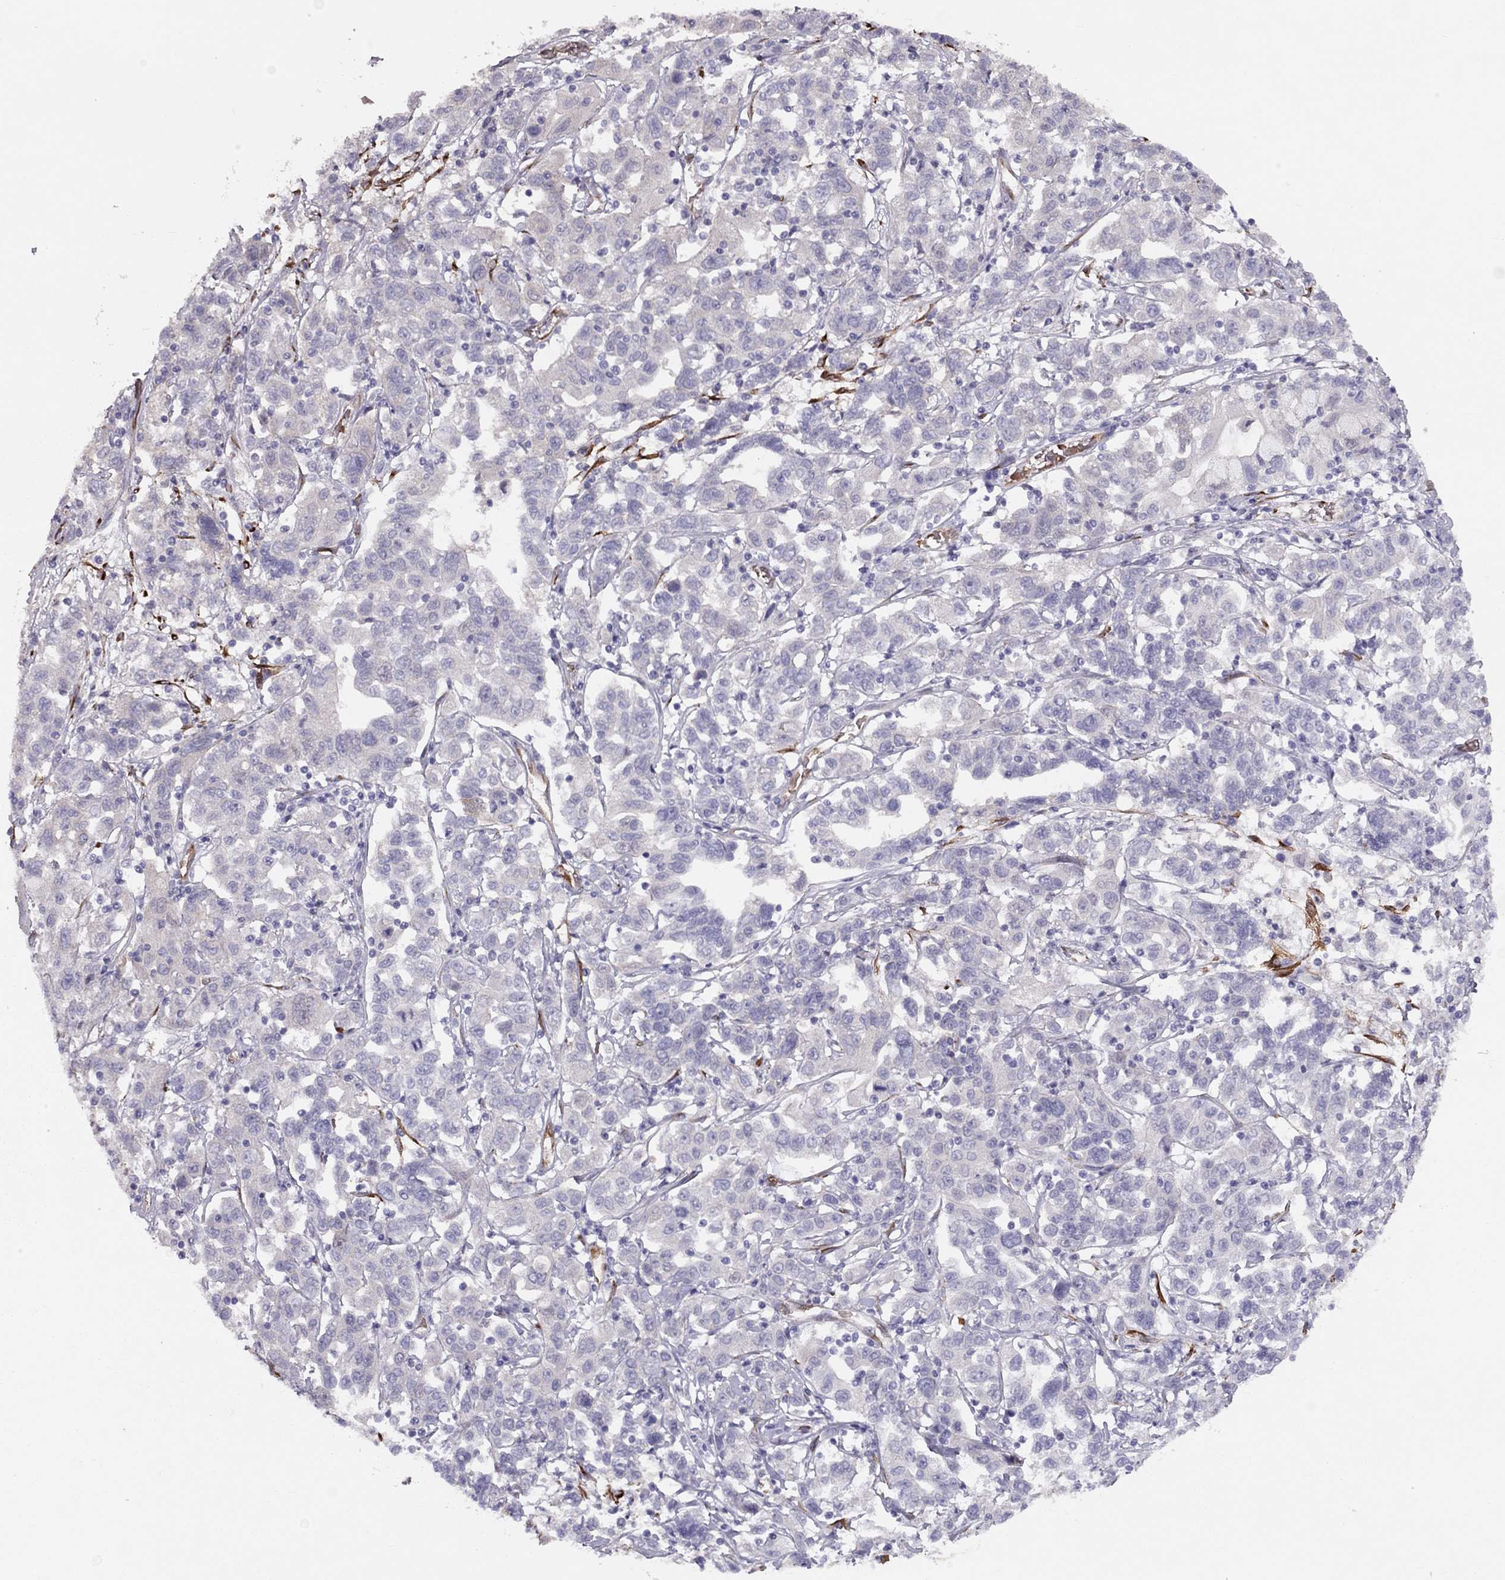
{"staining": {"intensity": "negative", "quantity": "none", "location": "none"}, "tissue": "liver cancer", "cell_type": "Tumor cells", "image_type": "cancer", "snomed": [{"axis": "morphology", "description": "Adenocarcinoma, NOS"}, {"axis": "morphology", "description": "Cholangiocarcinoma"}, {"axis": "topography", "description": "Liver"}], "caption": "High magnification brightfield microscopy of liver cancer stained with DAB (brown) and counterstained with hematoxylin (blue): tumor cells show no significant positivity.", "gene": "RHD", "patient": {"sex": "male", "age": 64}}